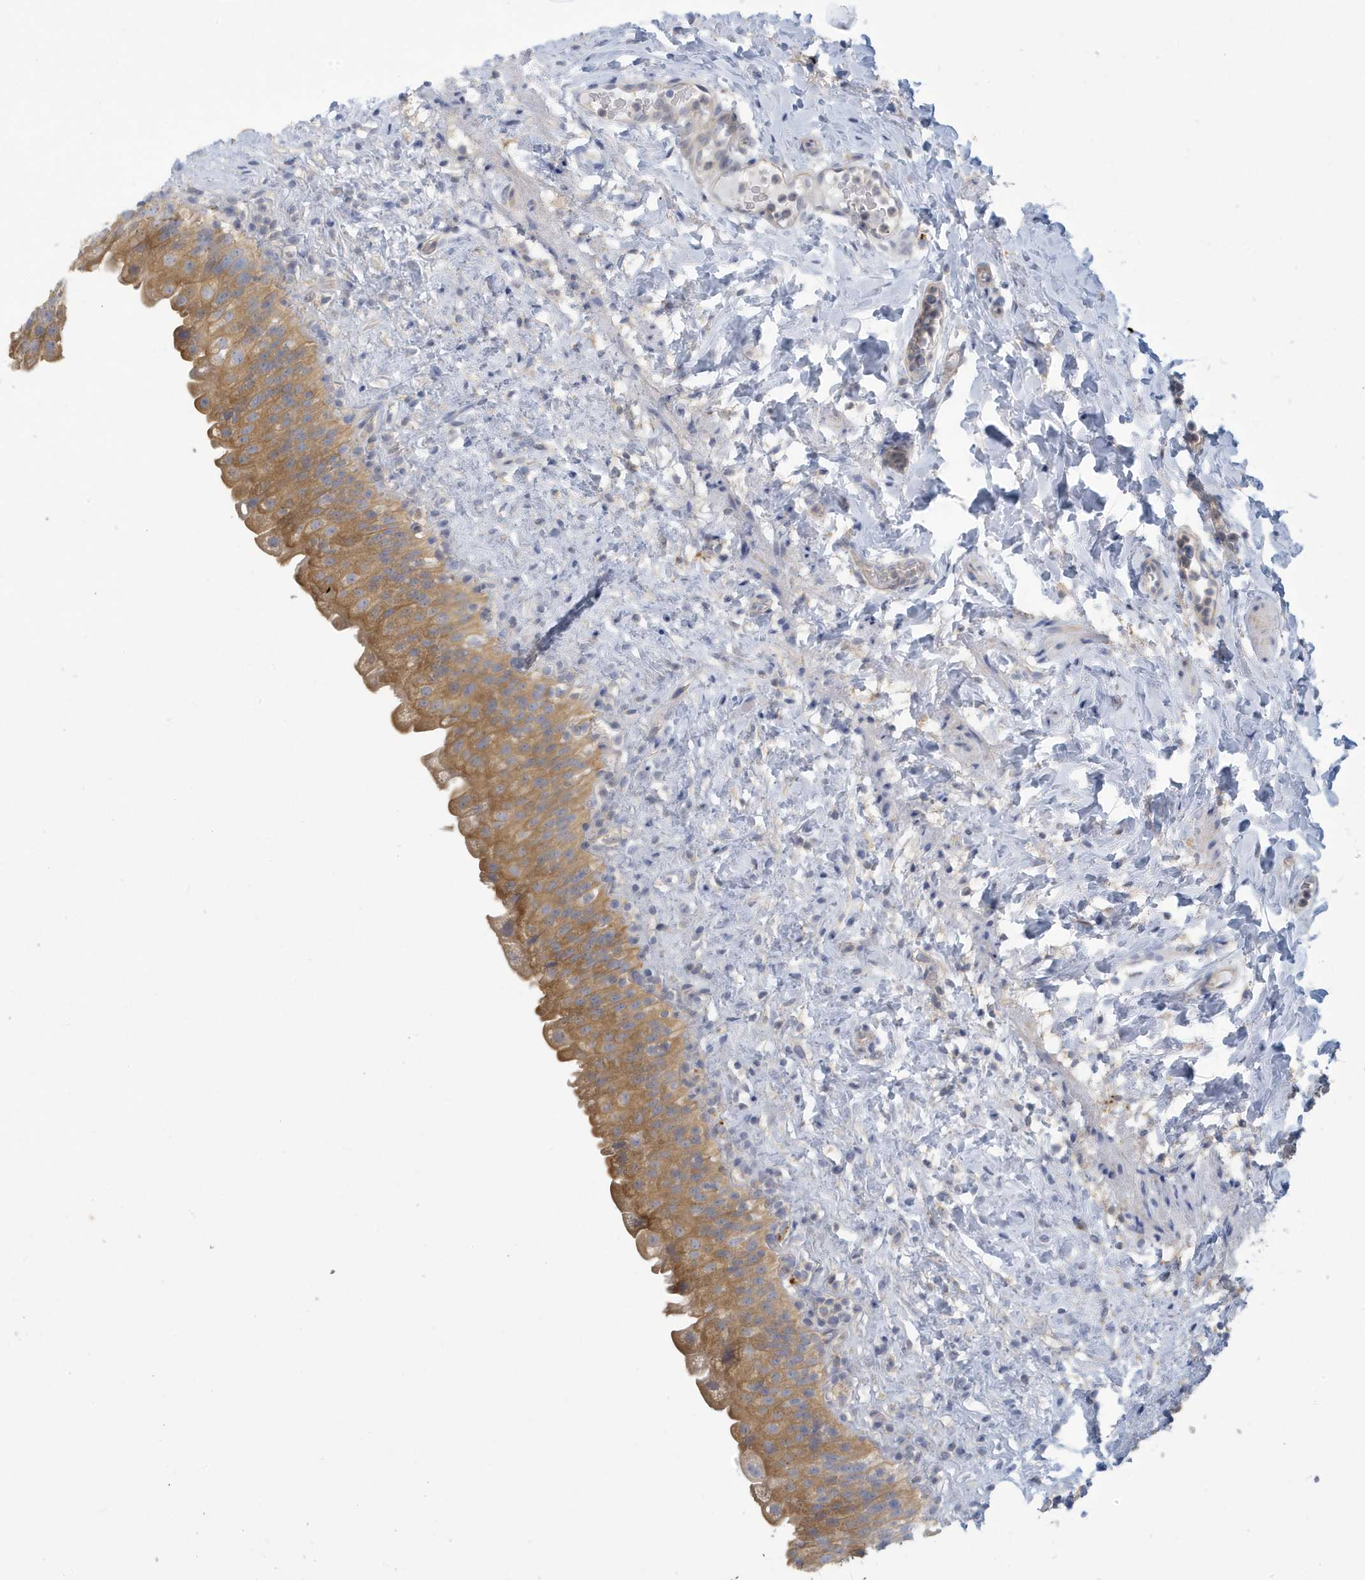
{"staining": {"intensity": "moderate", "quantity": ">75%", "location": "cytoplasmic/membranous"}, "tissue": "urinary bladder", "cell_type": "Urothelial cells", "image_type": "normal", "snomed": [{"axis": "morphology", "description": "Normal tissue, NOS"}, {"axis": "topography", "description": "Urinary bladder"}], "caption": "Immunohistochemistry (IHC) histopathology image of unremarkable urinary bladder: human urinary bladder stained using immunohistochemistry (IHC) reveals medium levels of moderate protein expression localized specifically in the cytoplasmic/membranous of urothelial cells, appearing as a cytoplasmic/membranous brown color.", "gene": "VTA1", "patient": {"sex": "female", "age": 27}}